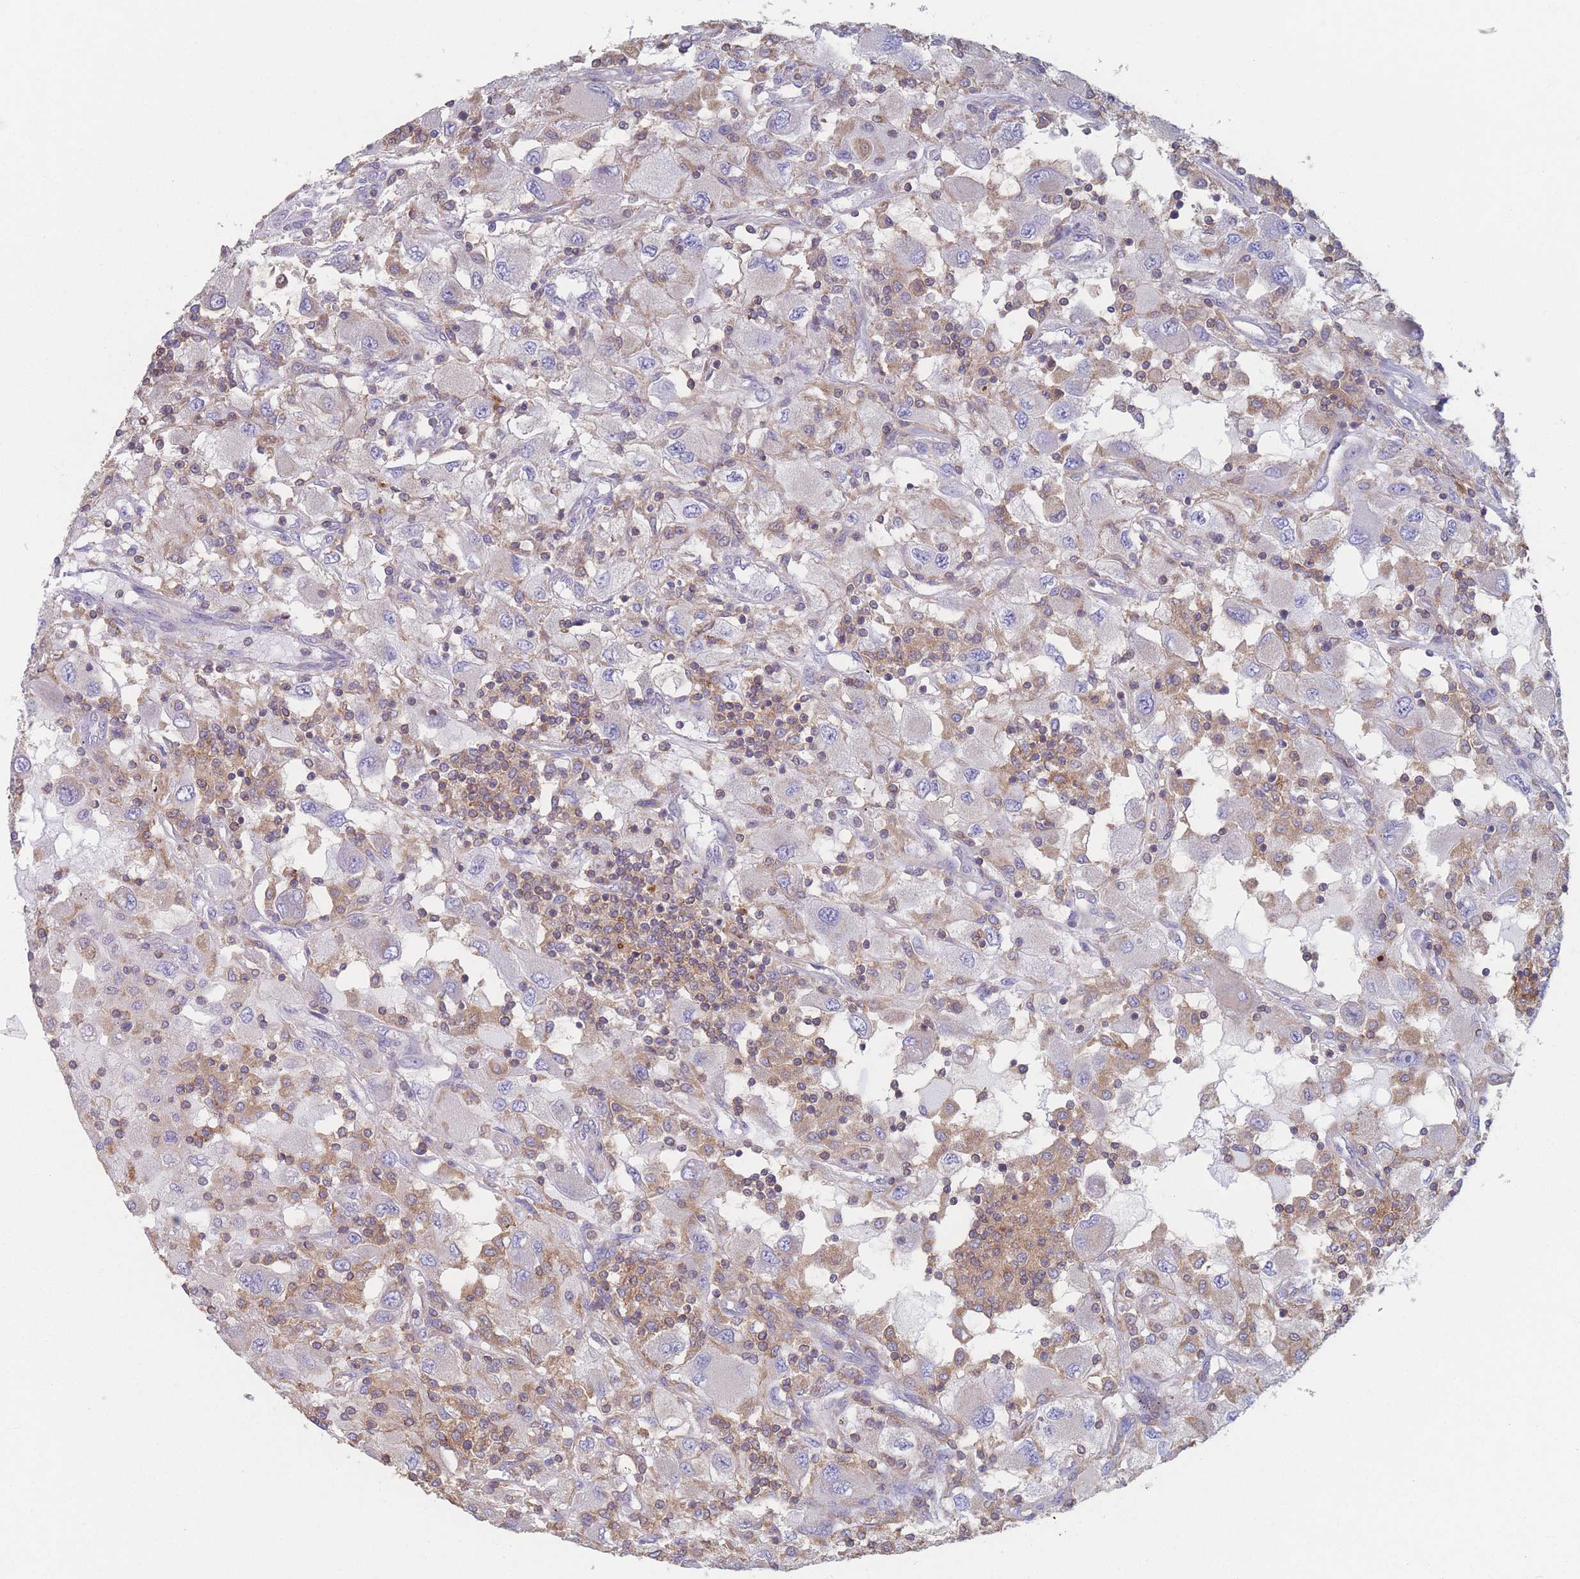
{"staining": {"intensity": "negative", "quantity": "none", "location": "none"}, "tissue": "renal cancer", "cell_type": "Tumor cells", "image_type": "cancer", "snomed": [{"axis": "morphology", "description": "Adenocarcinoma, NOS"}, {"axis": "topography", "description": "Kidney"}], "caption": "IHC image of neoplastic tissue: renal adenocarcinoma stained with DAB shows no significant protein positivity in tumor cells.", "gene": "ADH1A", "patient": {"sex": "female", "age": 67}}